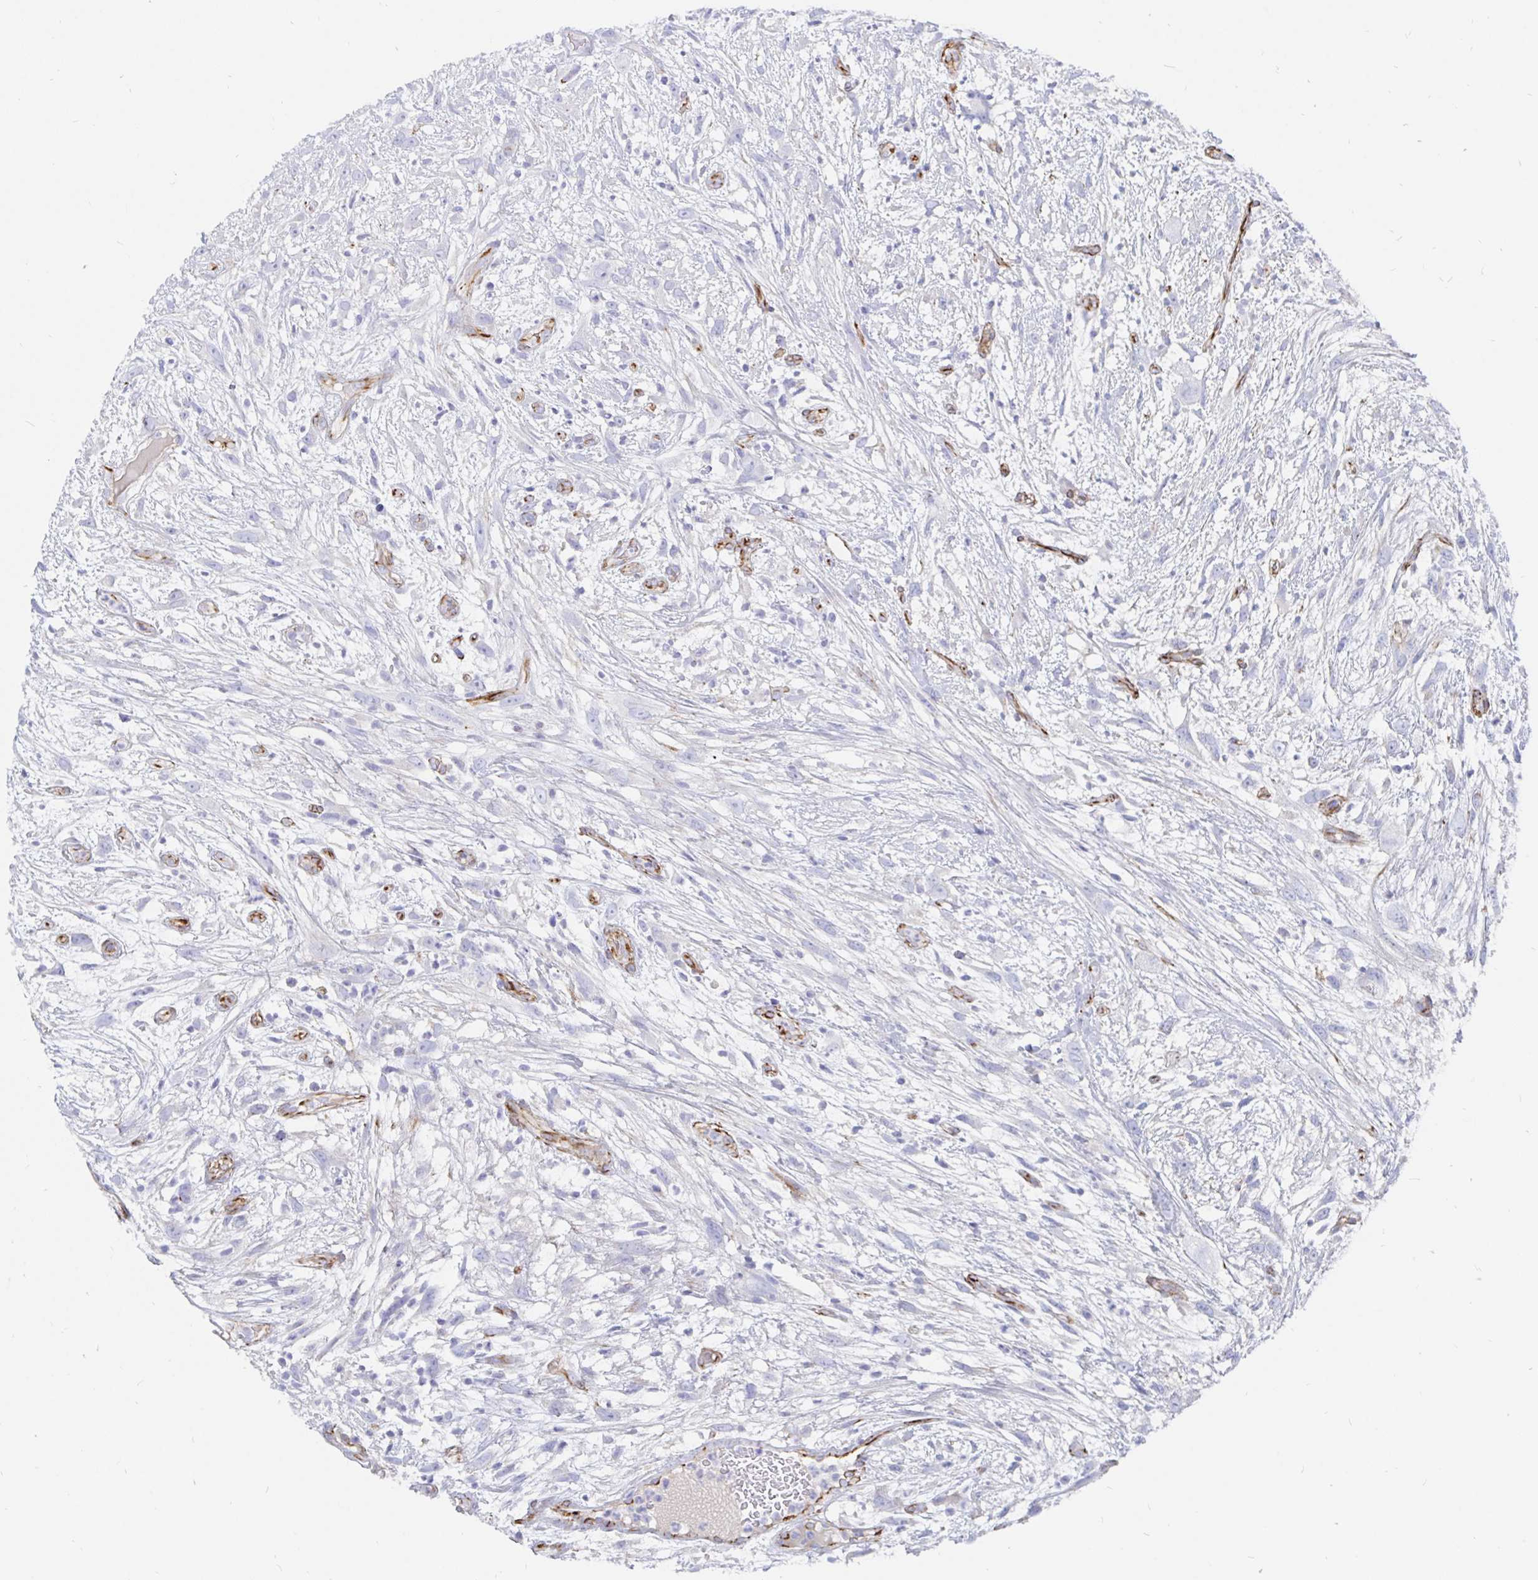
{"staining": {"intensity": "negative", "quantity": "none", "location": "none"}, "tissue": "head and neck cancer", "cell_type": "Tumor cells", "image_type": "cancer", "snomed": [{"axis": "morphology", "description": "Squamous cell carcinoma, NOS"}, {"axis": "topography", "description": "Head-Neck"}], "caption": "This histopathology image is of head and neck cancer stained with IHC to label a protein in brown with the nuclei are counter-stained blue. There is no expression in tumor cells.", "gene": "COX16", "patient": {"sex": "male", "age": 65}}